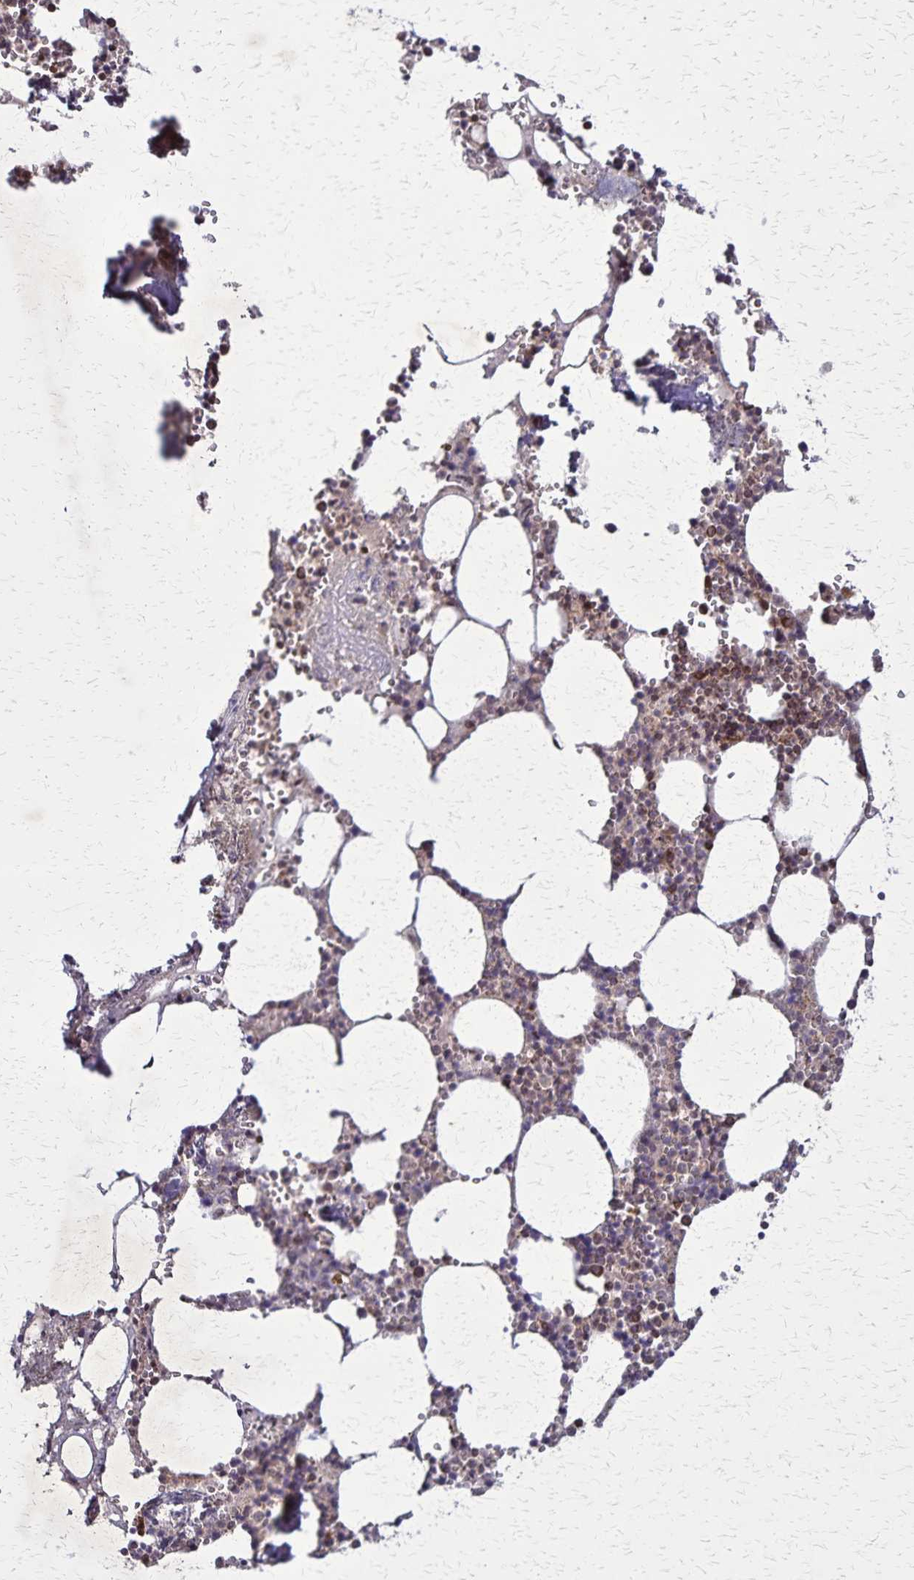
{"staining": {"intensity": "moderate", "quantity": "<25%", "location": "cytoplasmic/membranous"}, "tissue": "bone marrow", "cell_type": "Hematopoietic cells", "image_type": "normal", "snomed": [{"axis": "morphology", "description": "Normal tissue, NOS"}, {"axis": "topography", "description": "Bone marrow"}], "caption": "Immunohistochemistry (IHC) image of unremarkable human bone marrow stained for a protein (brown), which shows low levels of moderate cytoplasmic/membranous staining in about <25% of hematopoietic cells.", "gene": "NFS1", "patient": {"sex": "male", "age": 54}}